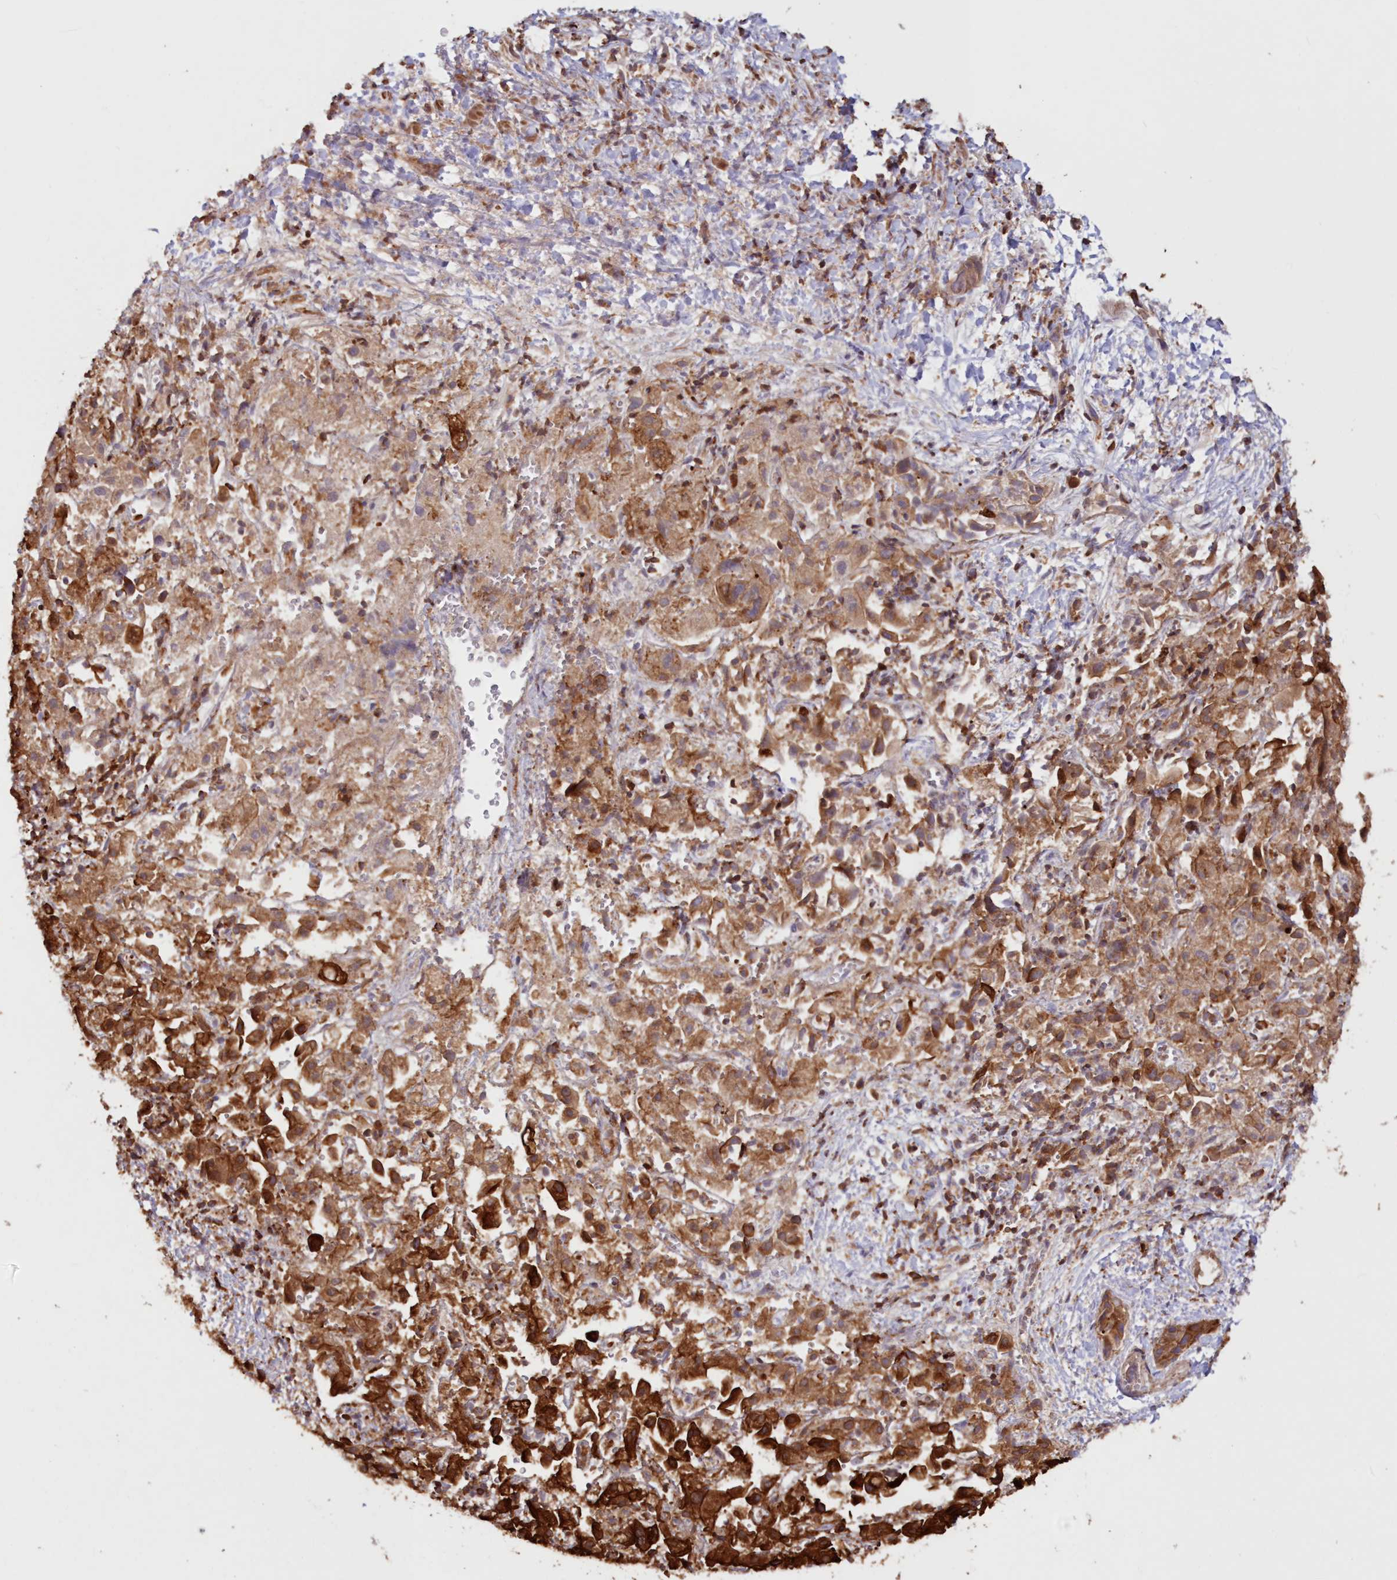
{"staining": {"intensity": "strong", "quantity": ">75%", "location": "cytoplasmic/membranous"}, "tissue": "liver cancer", "cell_type": "Tumor cells", "image_type": "cancer", "snomed": [{"axis": "morphology", "description": "Cholangiocarcinoma"}, {"axis": "topography", "description": "Liver"}], "caption": "Human cholangiocarcinoma (liver) stained for a protein (brown) reveals strong cytoplasmic/membranous positive positivity in approximately >75% of tumor cells.", "gene": "SNED1", "patient": {"sex": "female", "age": 52}}